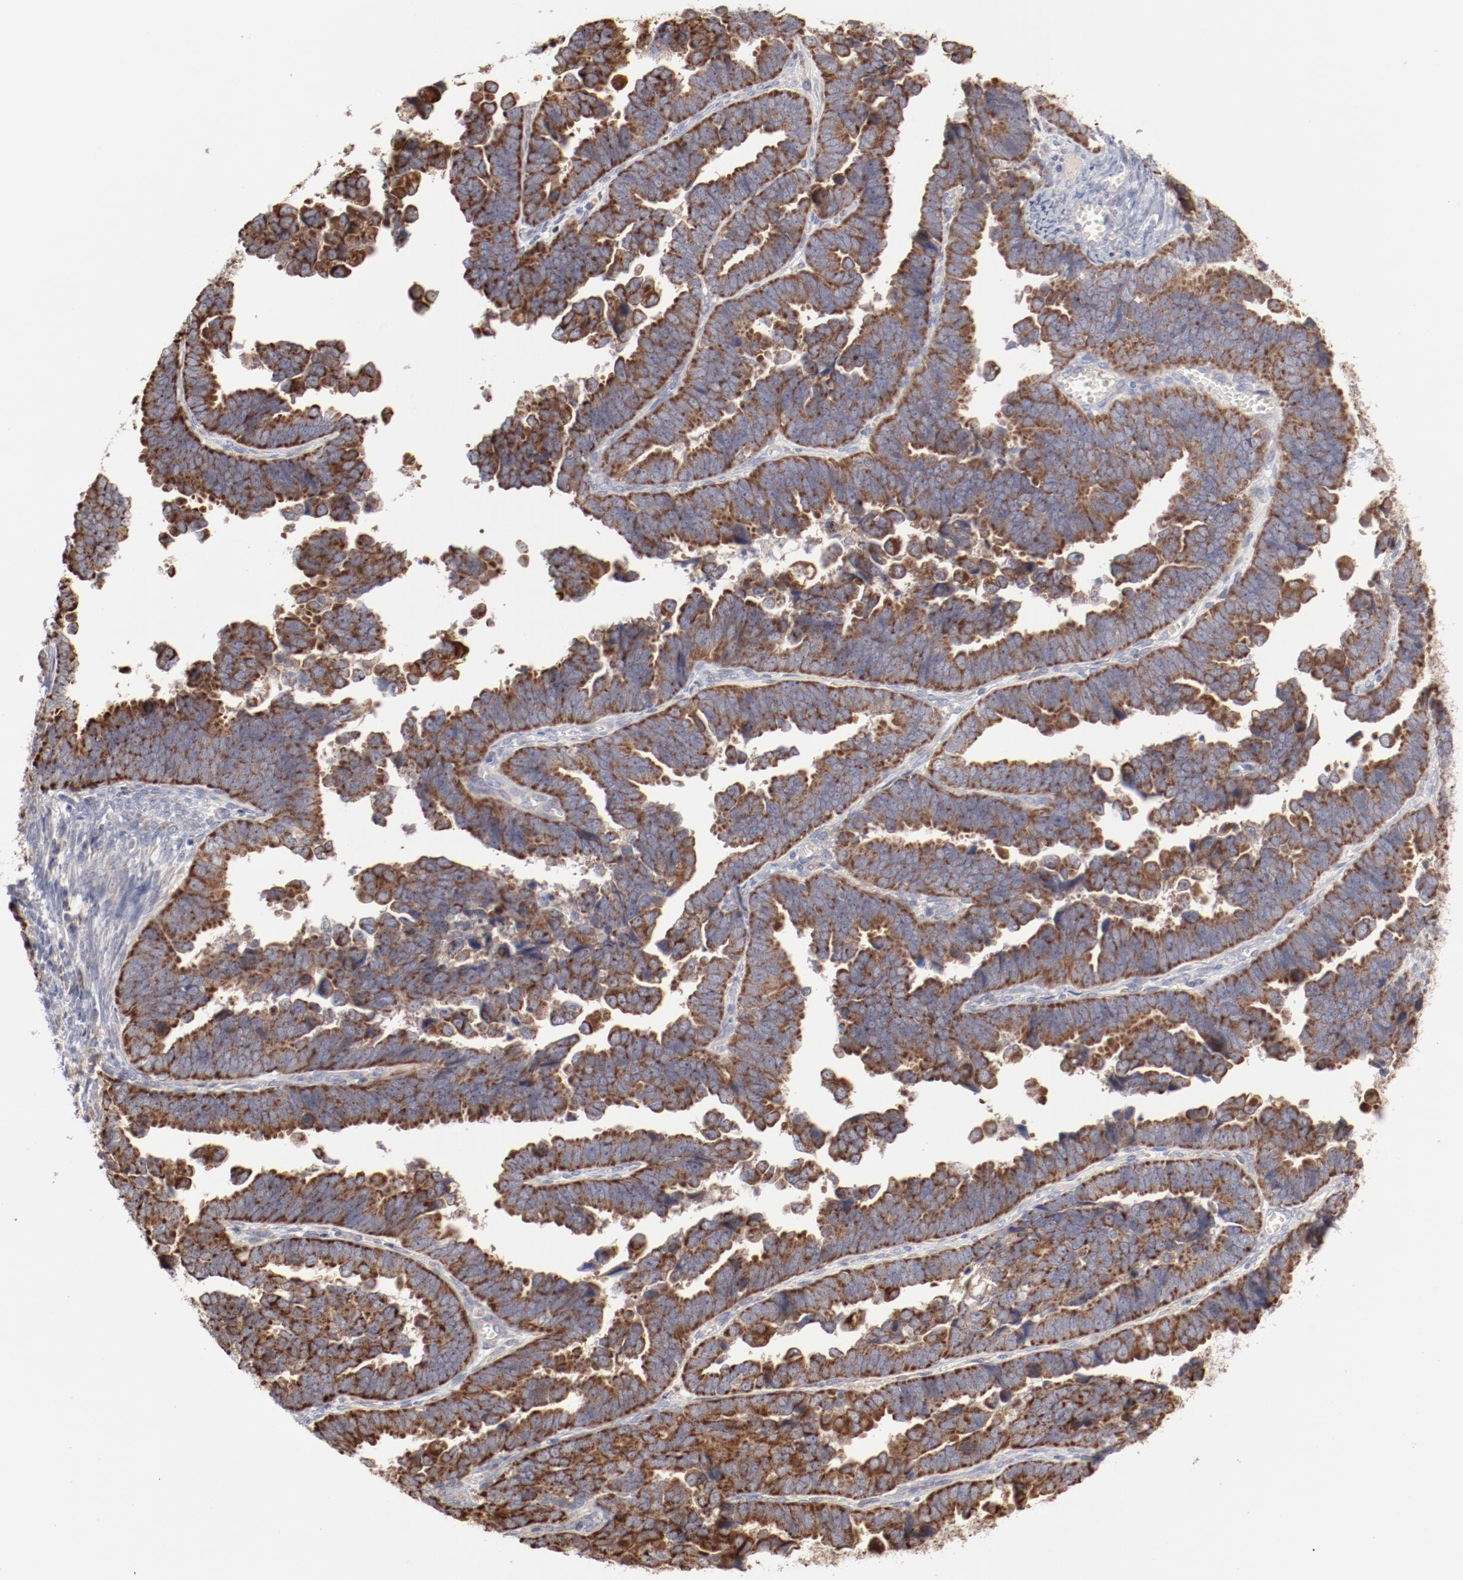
{"staining": {"intensity": "moderate", "quantity": ">75%", "location": "cytoplasmic/membranous"}, "tissue": "endometrial cancer", "cell_type": "Tumor cells", "image_type": "cancer", "snomed": [{"axis": "morphology", "description": "Adenocarcinoma, NOS"}, {"axis": "topography", "description": "Endometrium"}], "caption": "High-power microscopy captured an immunohistochemistry histopathology image of endometrial cancer (adenocarcinoma), revealing moderate cytoplasmic/membranous expression in about >75% of tumor cells.", "gene": "PPFIBP2", "patient": {"sex": "female", "age": 75}}